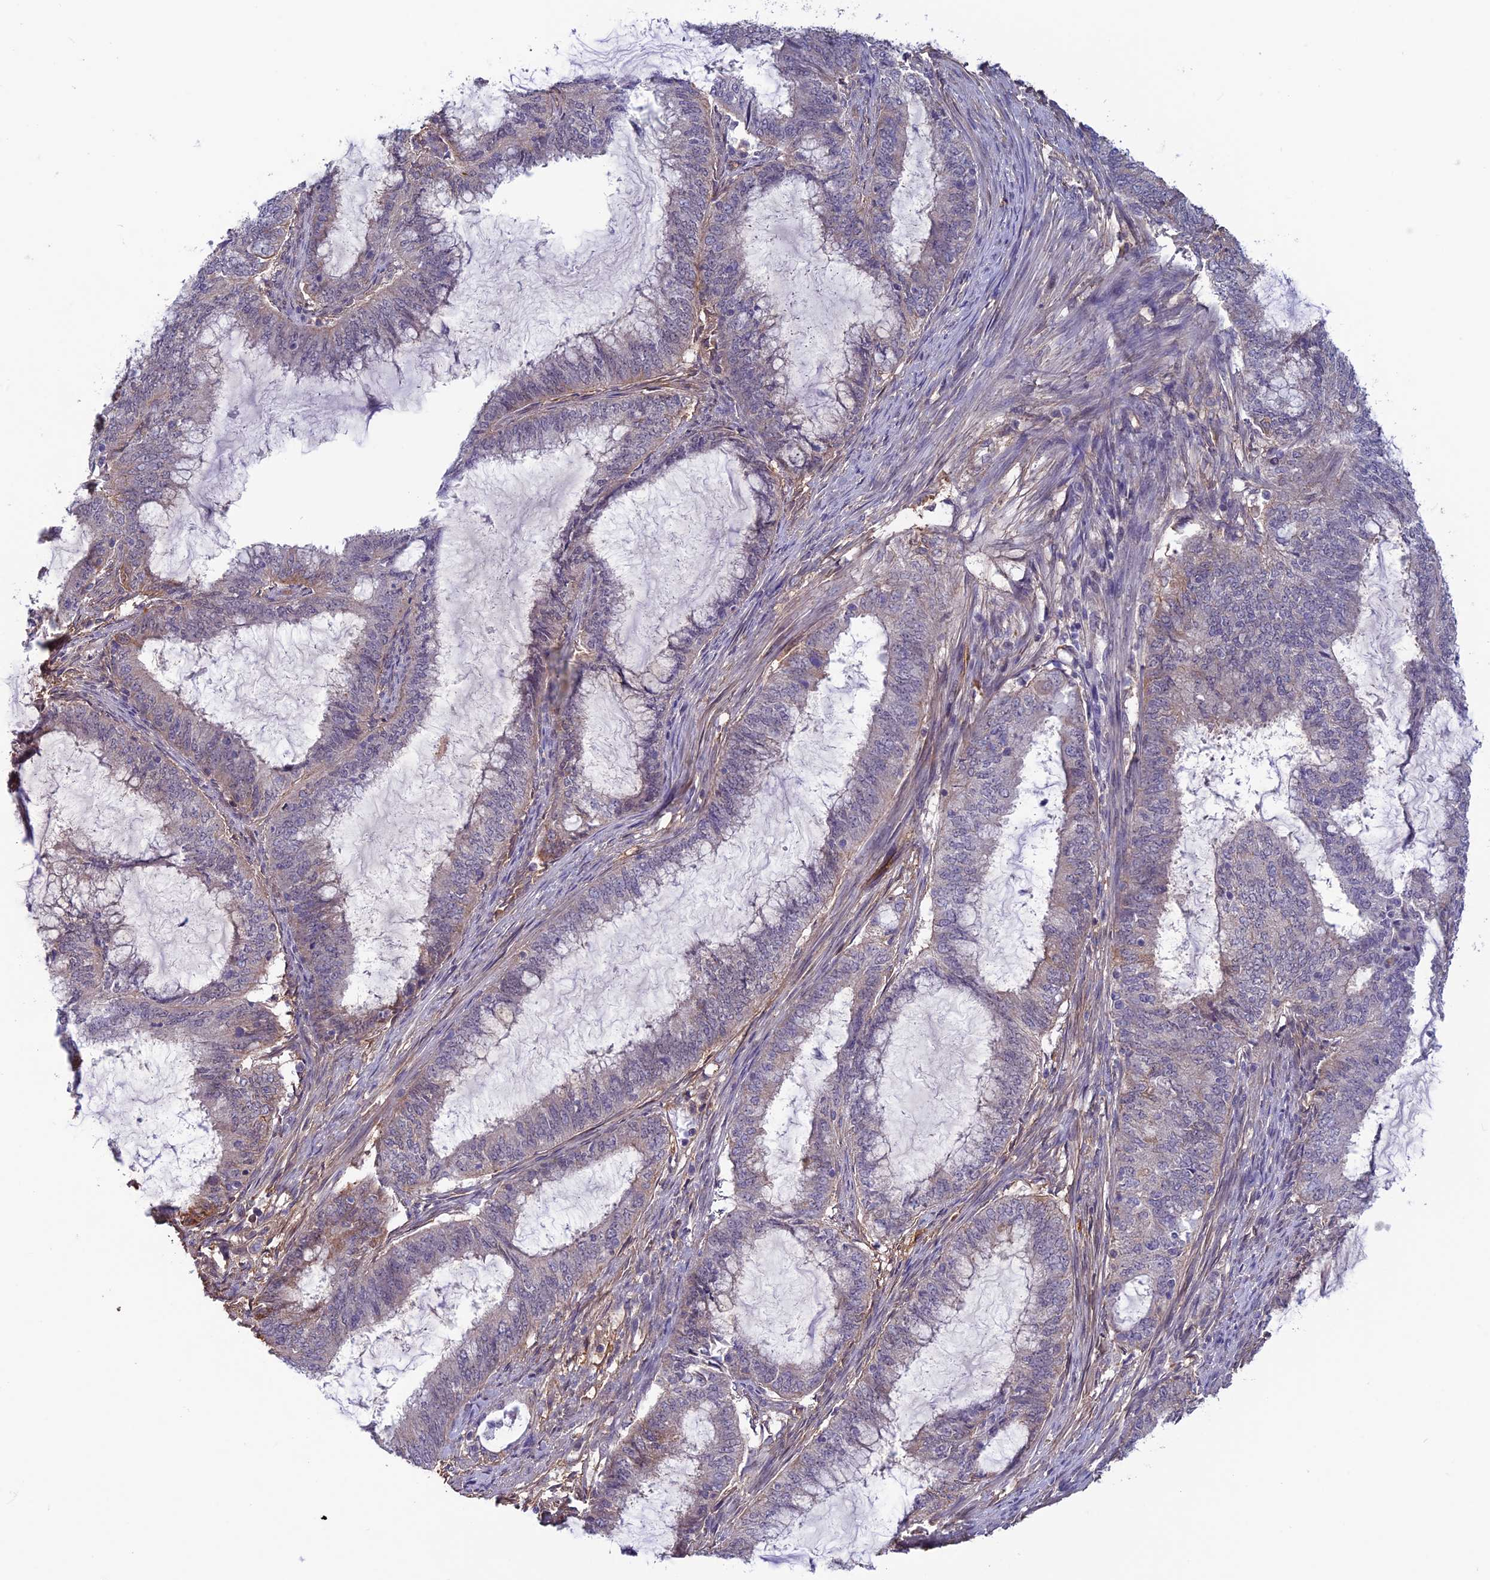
{"staining": {"intensity": "weak", "quantity": "<25%", "location": "cytoplasmic/membranous"}, "tissue": "endometrial cancer", "cell_type": "Tumor cells", "image_type": "cancer", "snomed": [{"axis": "morphology", "description": "Adenocarcinoma, NOS"}, {"axis": "topography", "description": "Endometrium"}], "caption": "High magnification brightfield microscopy of endometrial adenocarcinoma stained with DAB (3,3'-diaminobenzidine) (brown) and counterstained with hematoxylin (blue): tumor cells show no significant staining. (DAB (3,3'-diaminobenzidine) immunohistochemistry (IHC), high magnification).", "gene": "FKBPL", "patient": {"sex": "female", "age": 51}}